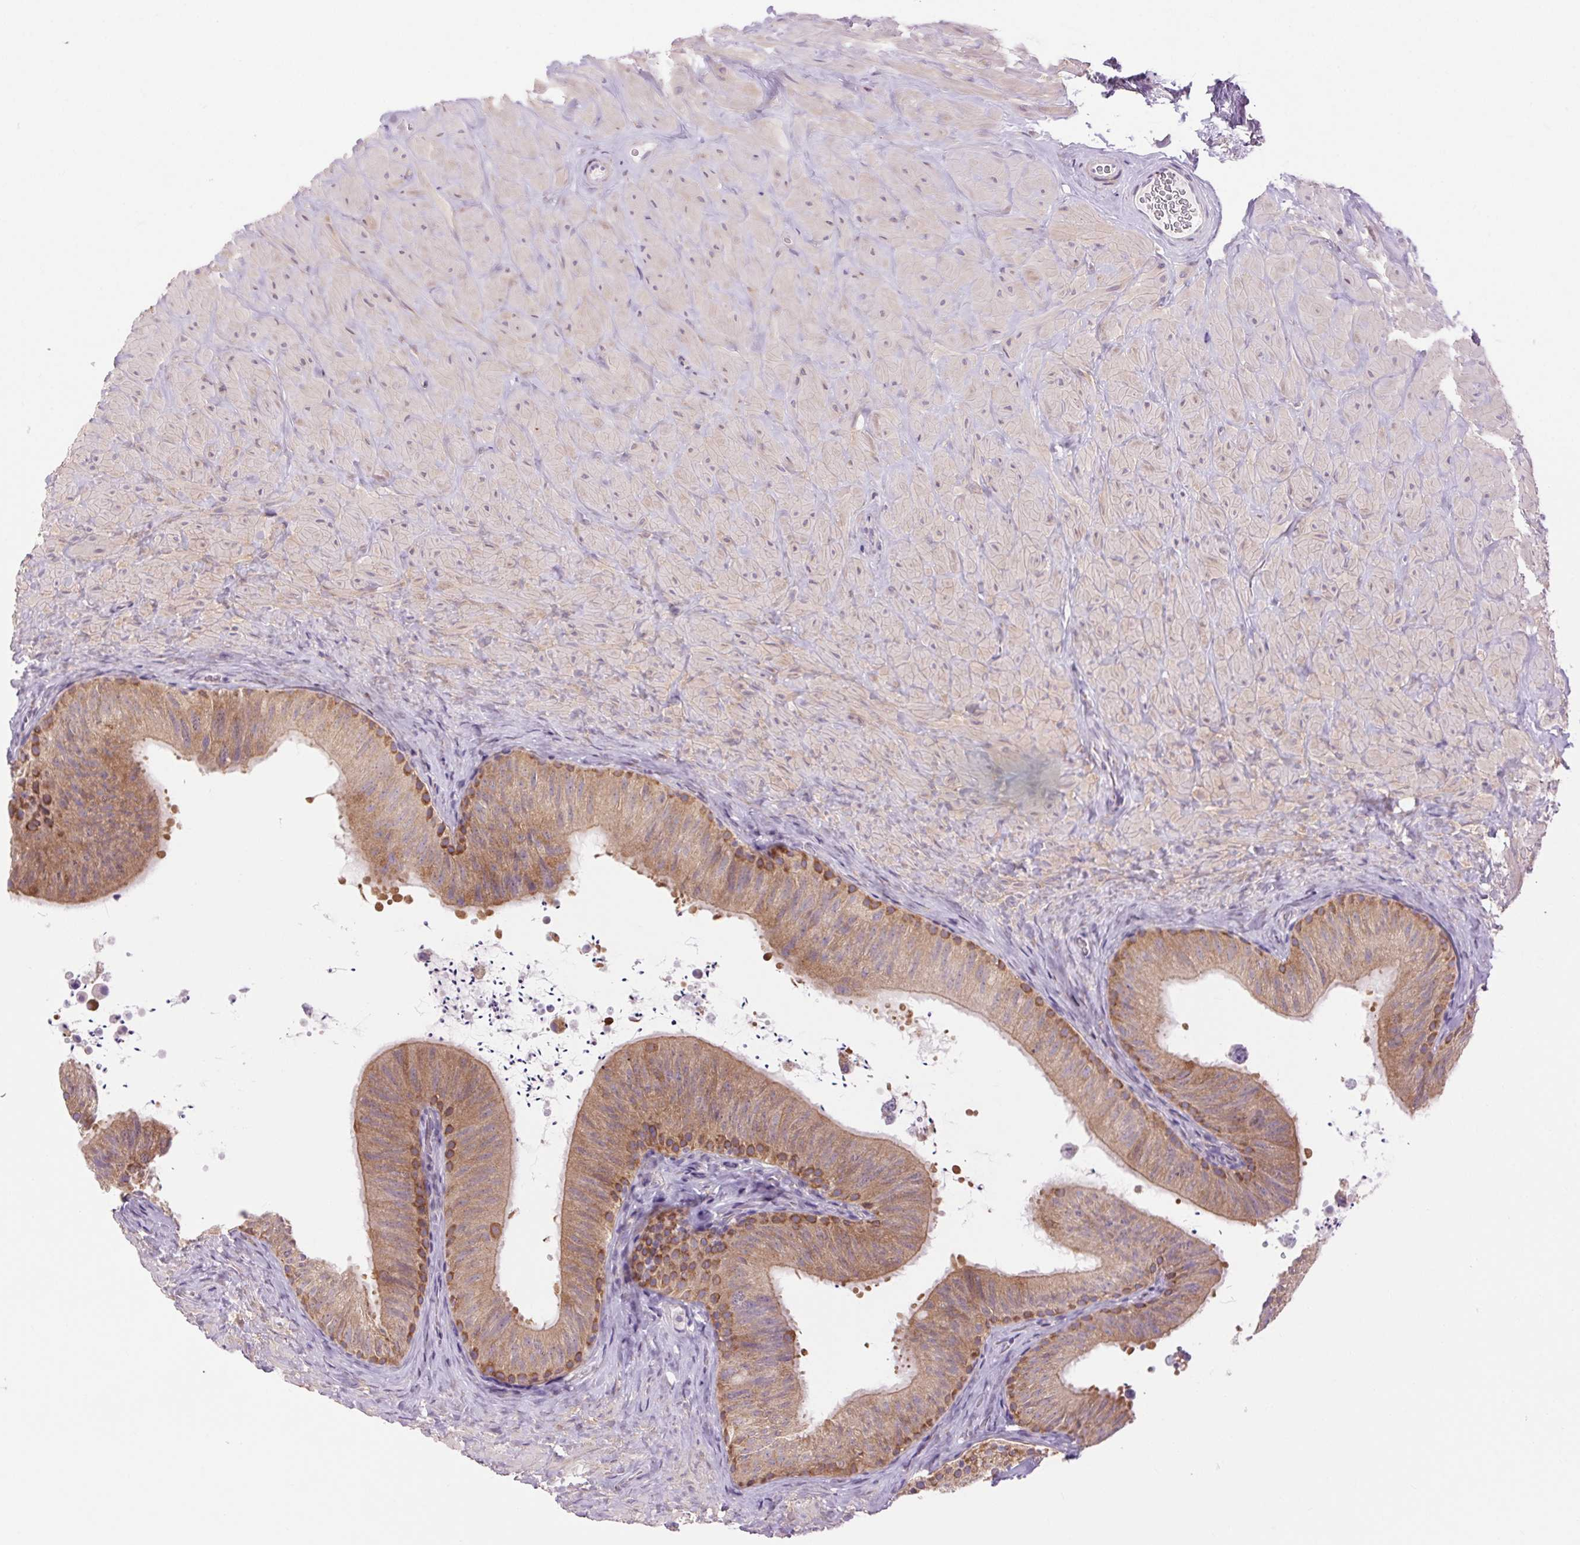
{"staining": {"intensity": "moderate", "quantity": "<25%", "location": "cytoplasmic/membranous"}, "tissue": "epididymis", "cell_type": "Glandular cells", "image_type": "normal", "snomed": [{"axis": "morphology", "description": "Normal tissue, NOS"}, {"axis": "topography", "description": "Epididymis, spermatic cord, NOS"}, {"axis": "topography", "description": "Epididymis"}], "caption": "Immunohistochemistry of normal epididymis exhibits low levels of moderate cytoplasmic/membranous positivity in approximately <25% of glandular cells. (DAB (3,3'-diaminobenzidine) = brown stain, brightfield microscopy at high magnification).", "gene": "SOWAHC", "patient": {"sex": "male", "age": 31}}